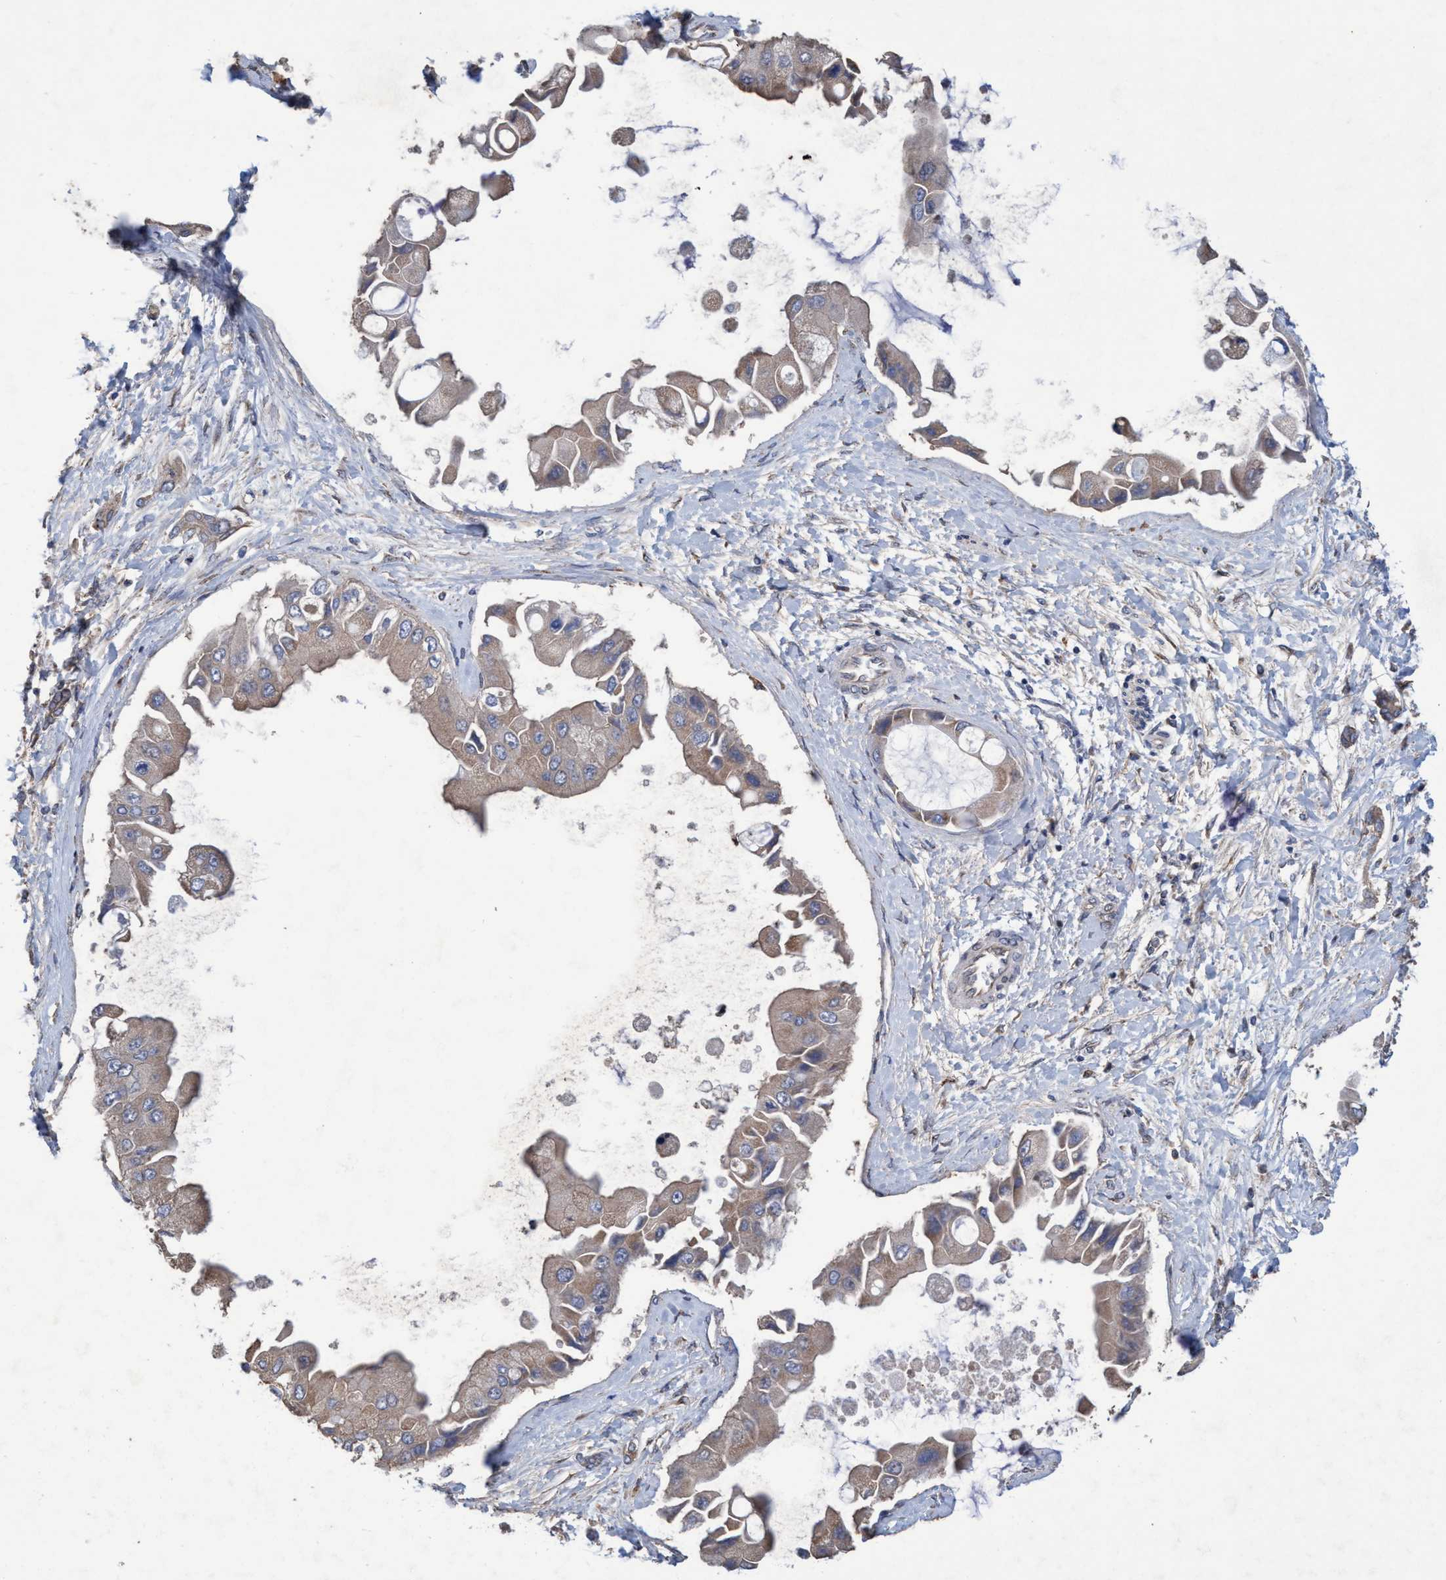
{"staining": {"intensity": "weak", "quantity": ">75%", "location": "cytoplasmic/membranous"}, "tissue": "liver cancer", "cell_type": "Tumor cells", "image_type": "cancer", "snomed": [{"axis": "morphology", "description": "Cholangiocarcinoma"}, {"axis": "topography", "description": "Liver"}], "caption": "IHC (DAB (3,3'-diaminobenzidine)) staining of liver cancer shows weak cytoplasmic/membranous protein positivity in about >75% of tumor cells.", "gene": "BICD2", "patient": {"sex": "male", "age": 50}}